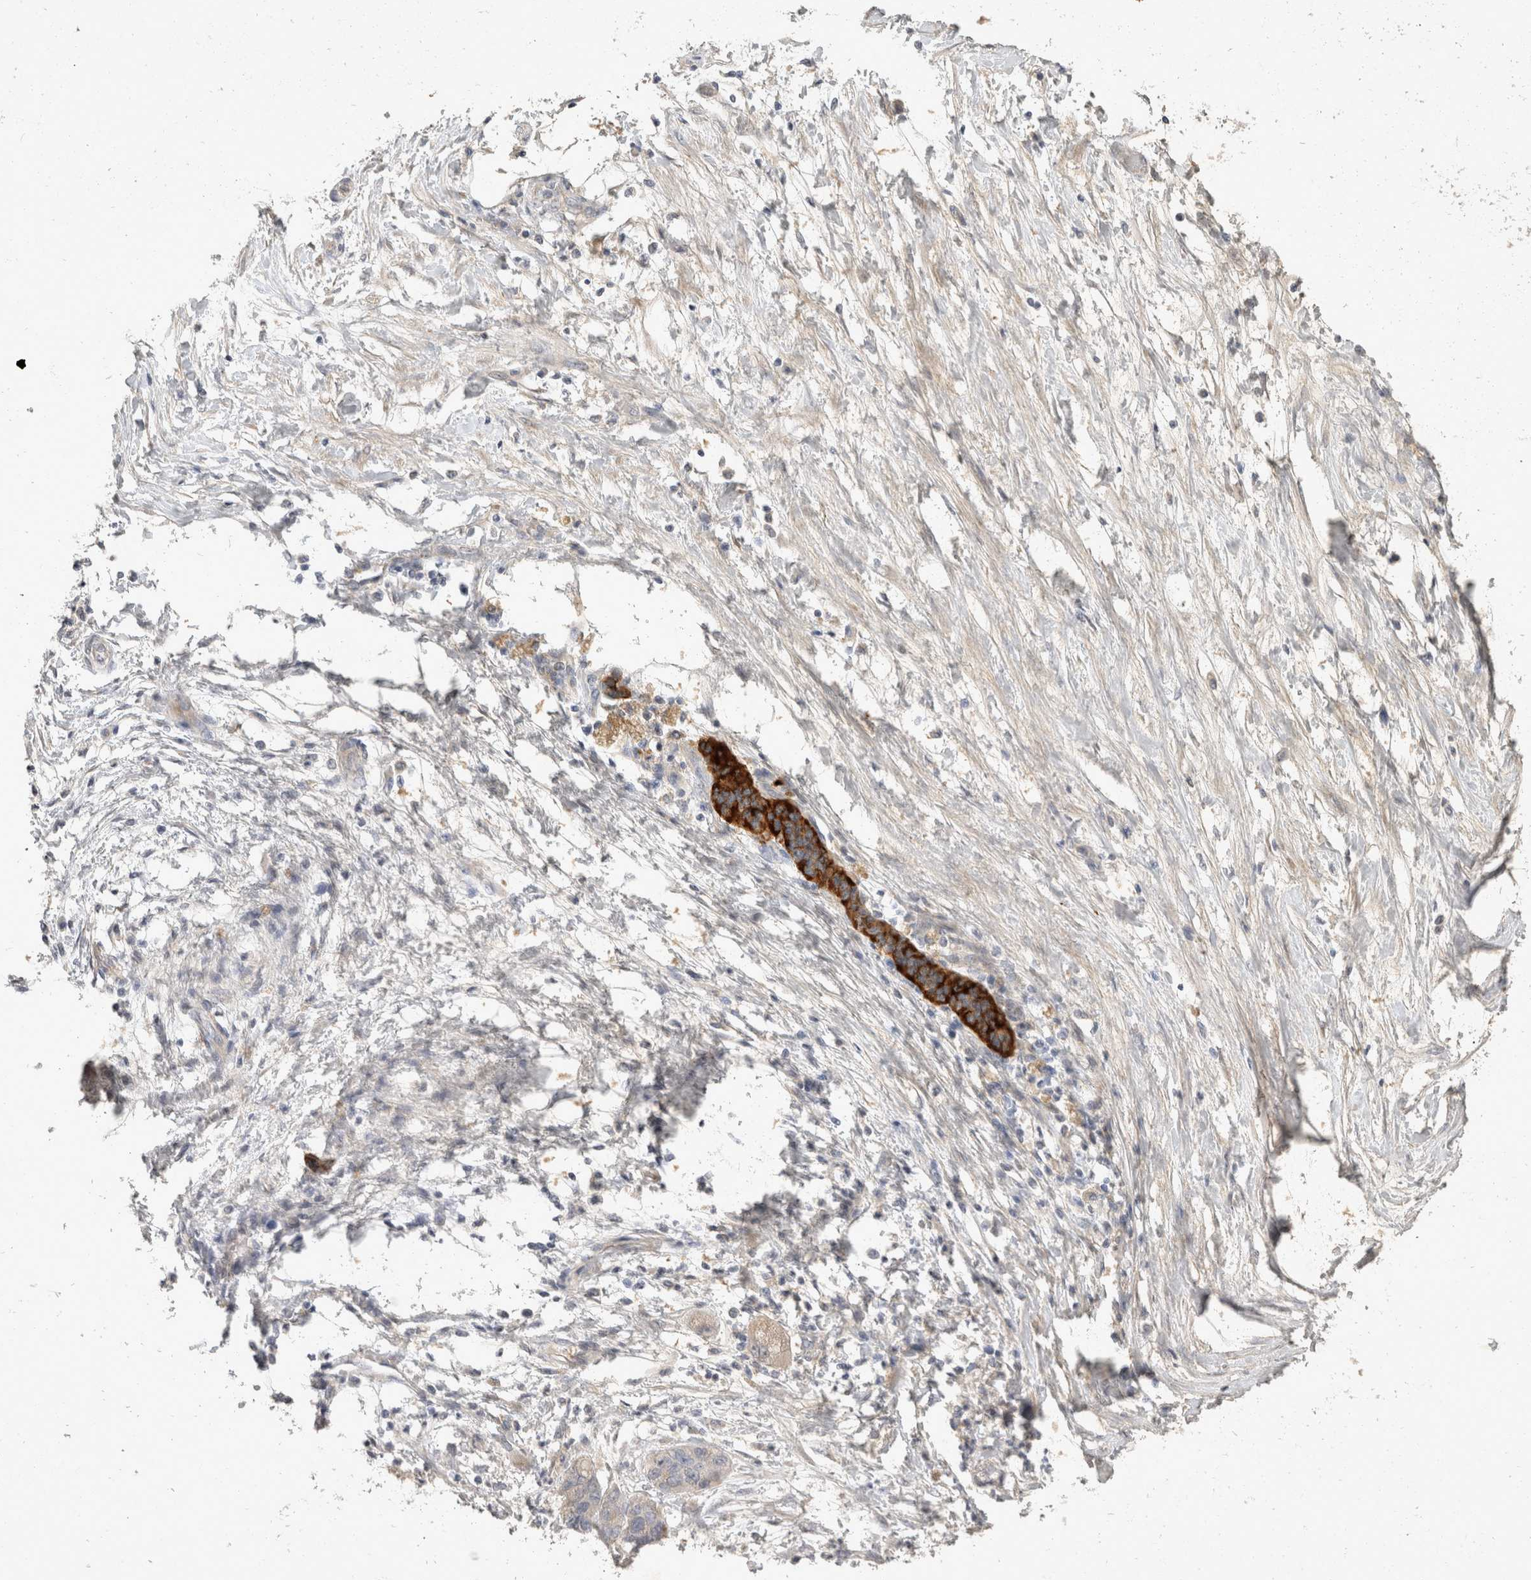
{"staining": {"intensity": "weak", "quantity": "<25%", "location": "cytoplasmic/membranous"}, "tissue": "pancreatic cancer", "cell_type": "Tumor cells", "image_type": "cancer", "snomed": [{"axis": "morphology", "description": "Adenocarcinoma, NOS"}, {"axis": "topography", "description": "Pancreas"}], "caption": "Tumor cells show no significant expression in adenocarcinoma (pancreatic).", "gene": "TOM1L2", "patient": {"sex": "female", "age": 78}}